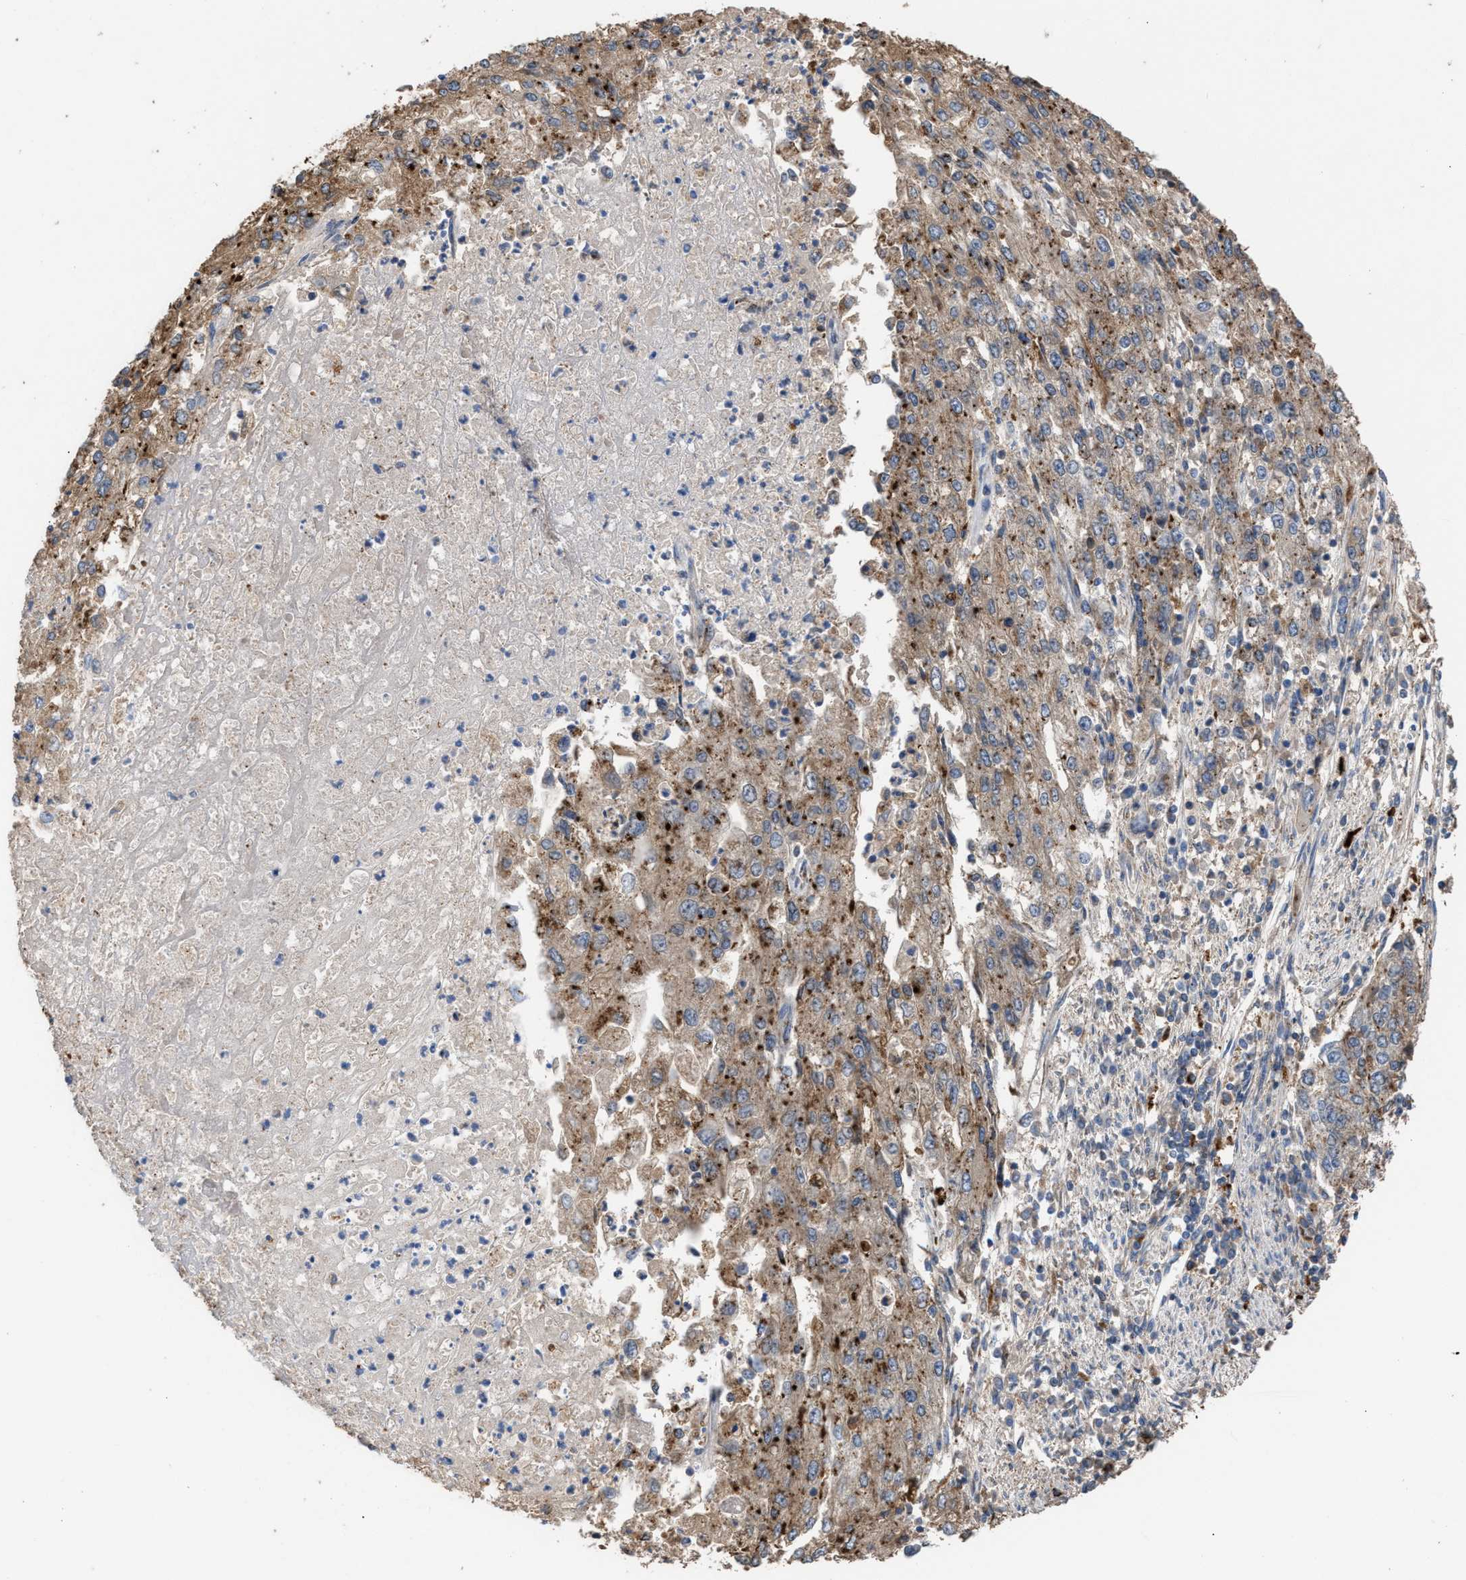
{"staining": {"intensity": "moderate", "quantity": ">75%", "location": "cytoplasmic/membranous"}, "tissue": "endometrial cancer", "cell_type": "Tumor cells", "image_type": "cancer", "snomed": [{"axis": "morphology", "description": "Adenocarcinoma, NOS"}, {"axis": "topography", "description": "Endometrium"}], "caption": "Moderate cytoplasmic/membranous staining is appreciated in approximately >75% of tumor cells in adenocarcinoma (endometrial). The protein is stained brown, and the nuclei are stained in blue (DAB IHC with brightfield microscopy, high magnification).", "gene": "ELMO3", "patient": {"sex": "female", "age": 49}}